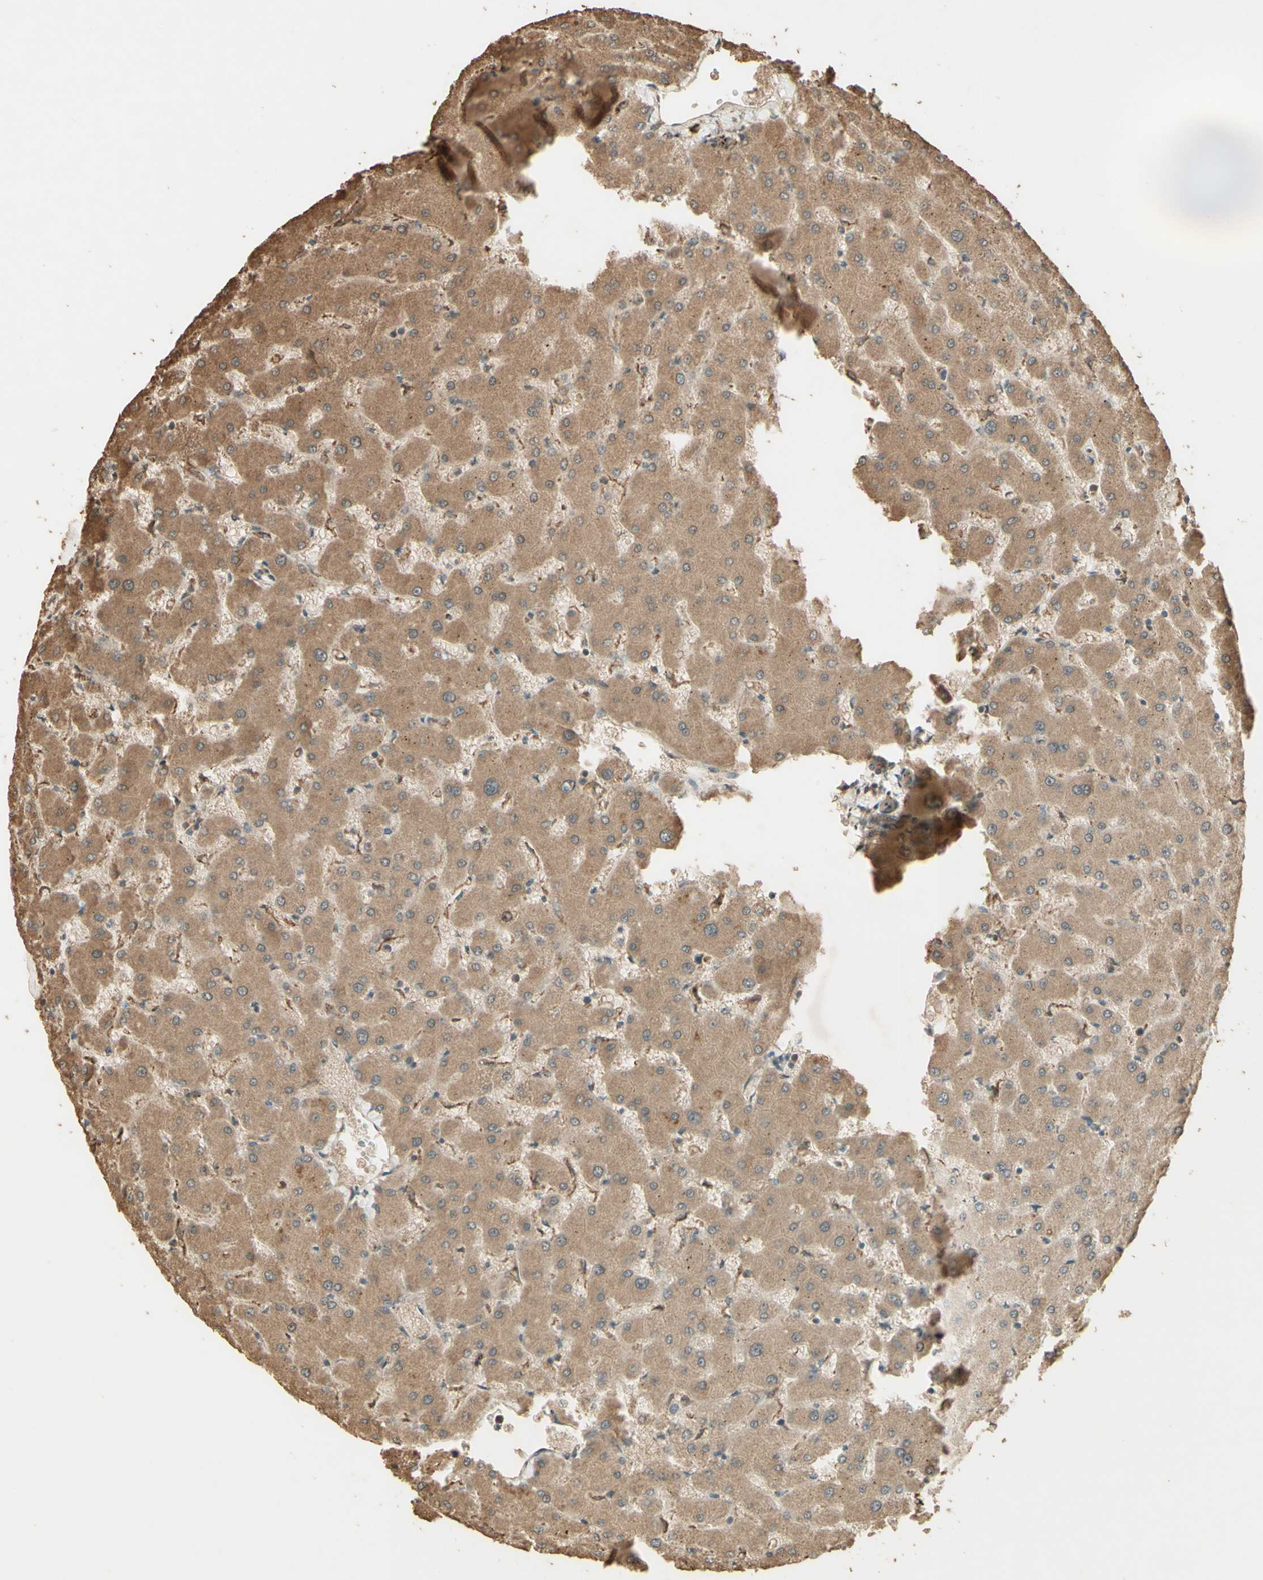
{"staining": {"intensity": "moderate", "quantity": ">75%", "location": "cytoplasmic/membranous"}, "tissue": "liver", "cell_type": "Cholangiocytes", "image_type": "normal", "snomed": [{"axis": "morphology", "description": "Normal tissue, NOS"}, {"axis": "topography", "description": "Liver"}], "caption": "IHC (DAB (3,3'-diaminobenzidine)) staining of benign liver exhibits moderate cytoplasmic/membranous protein positivity in approximately >75% of cholangiocytes.", "gene": "SMAD9", "patient": {"sex": "female", "age": 63}}